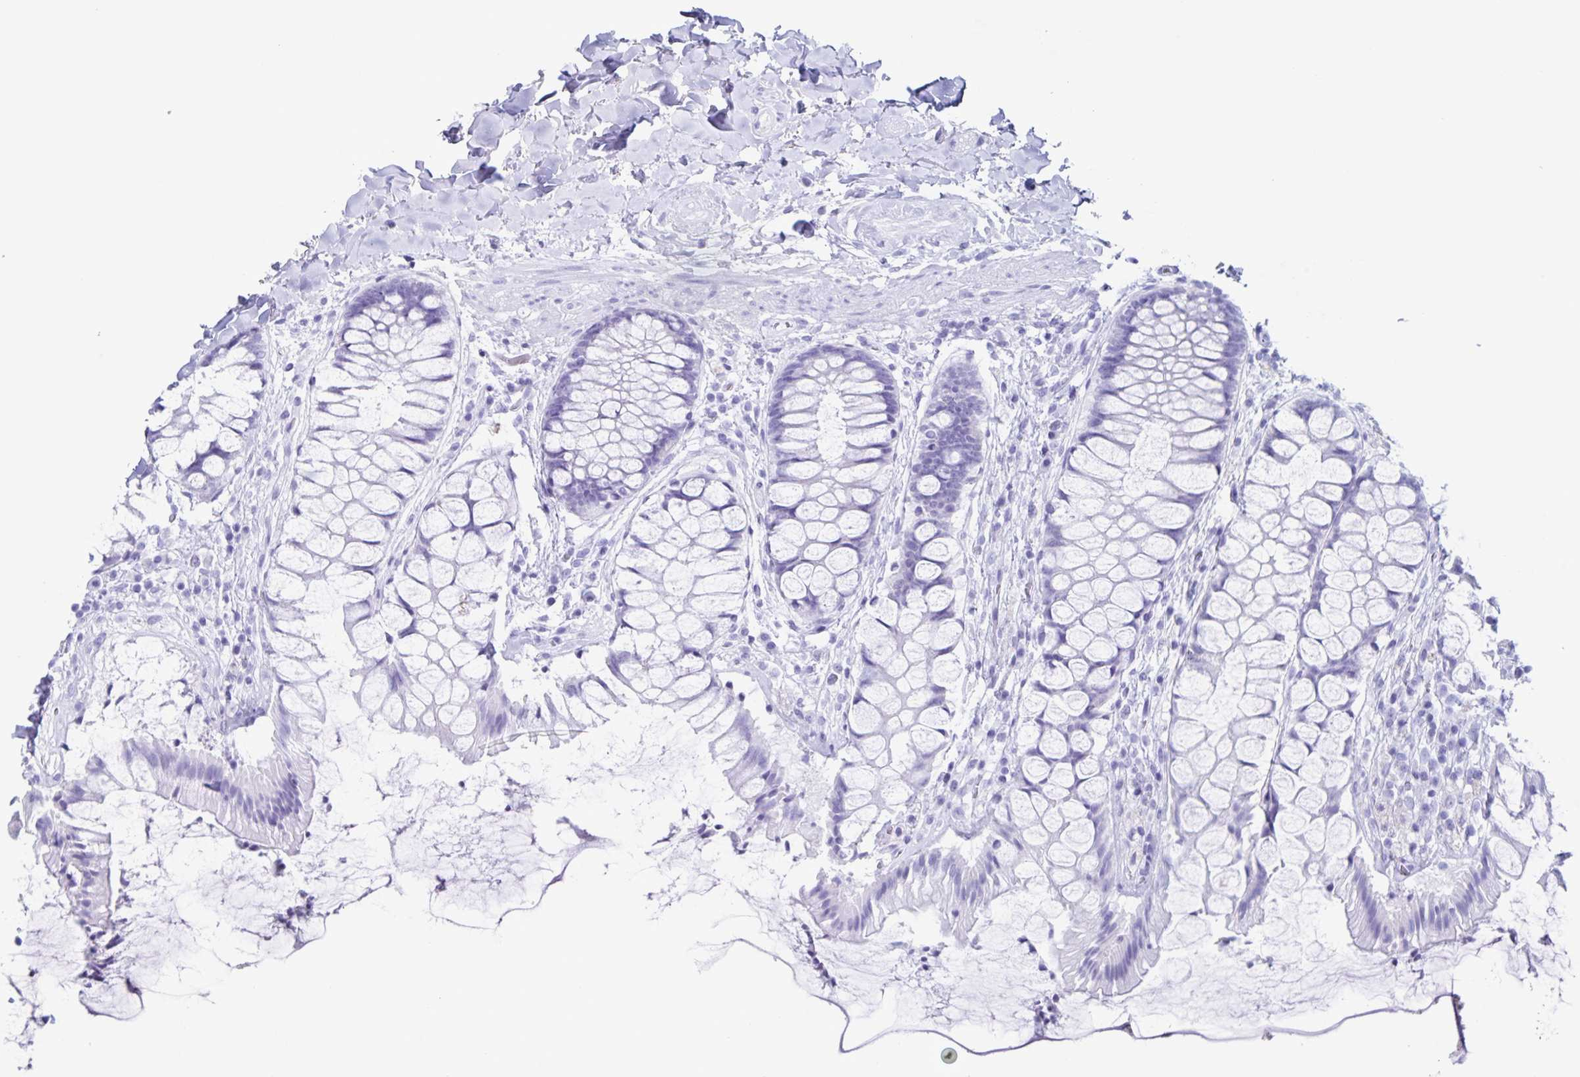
{"staining": {"intensity": "negative", "quantity": "none", "location": "none"}, "tissue": "rectum", "cell_type": "Glandular cells", "image_type": "normal", "snomed": [{"axis": "morphology", "description": "Normal tissue, NOS"}, {"axis": "topography", "description": "Rectum"}], "caption": "Rectum stained for a protein using immunohistochemistry (IHC) reveals no expression glandular cells.", "gene": "C12orf56", "patient": {"sex": "female", "age": 58}}